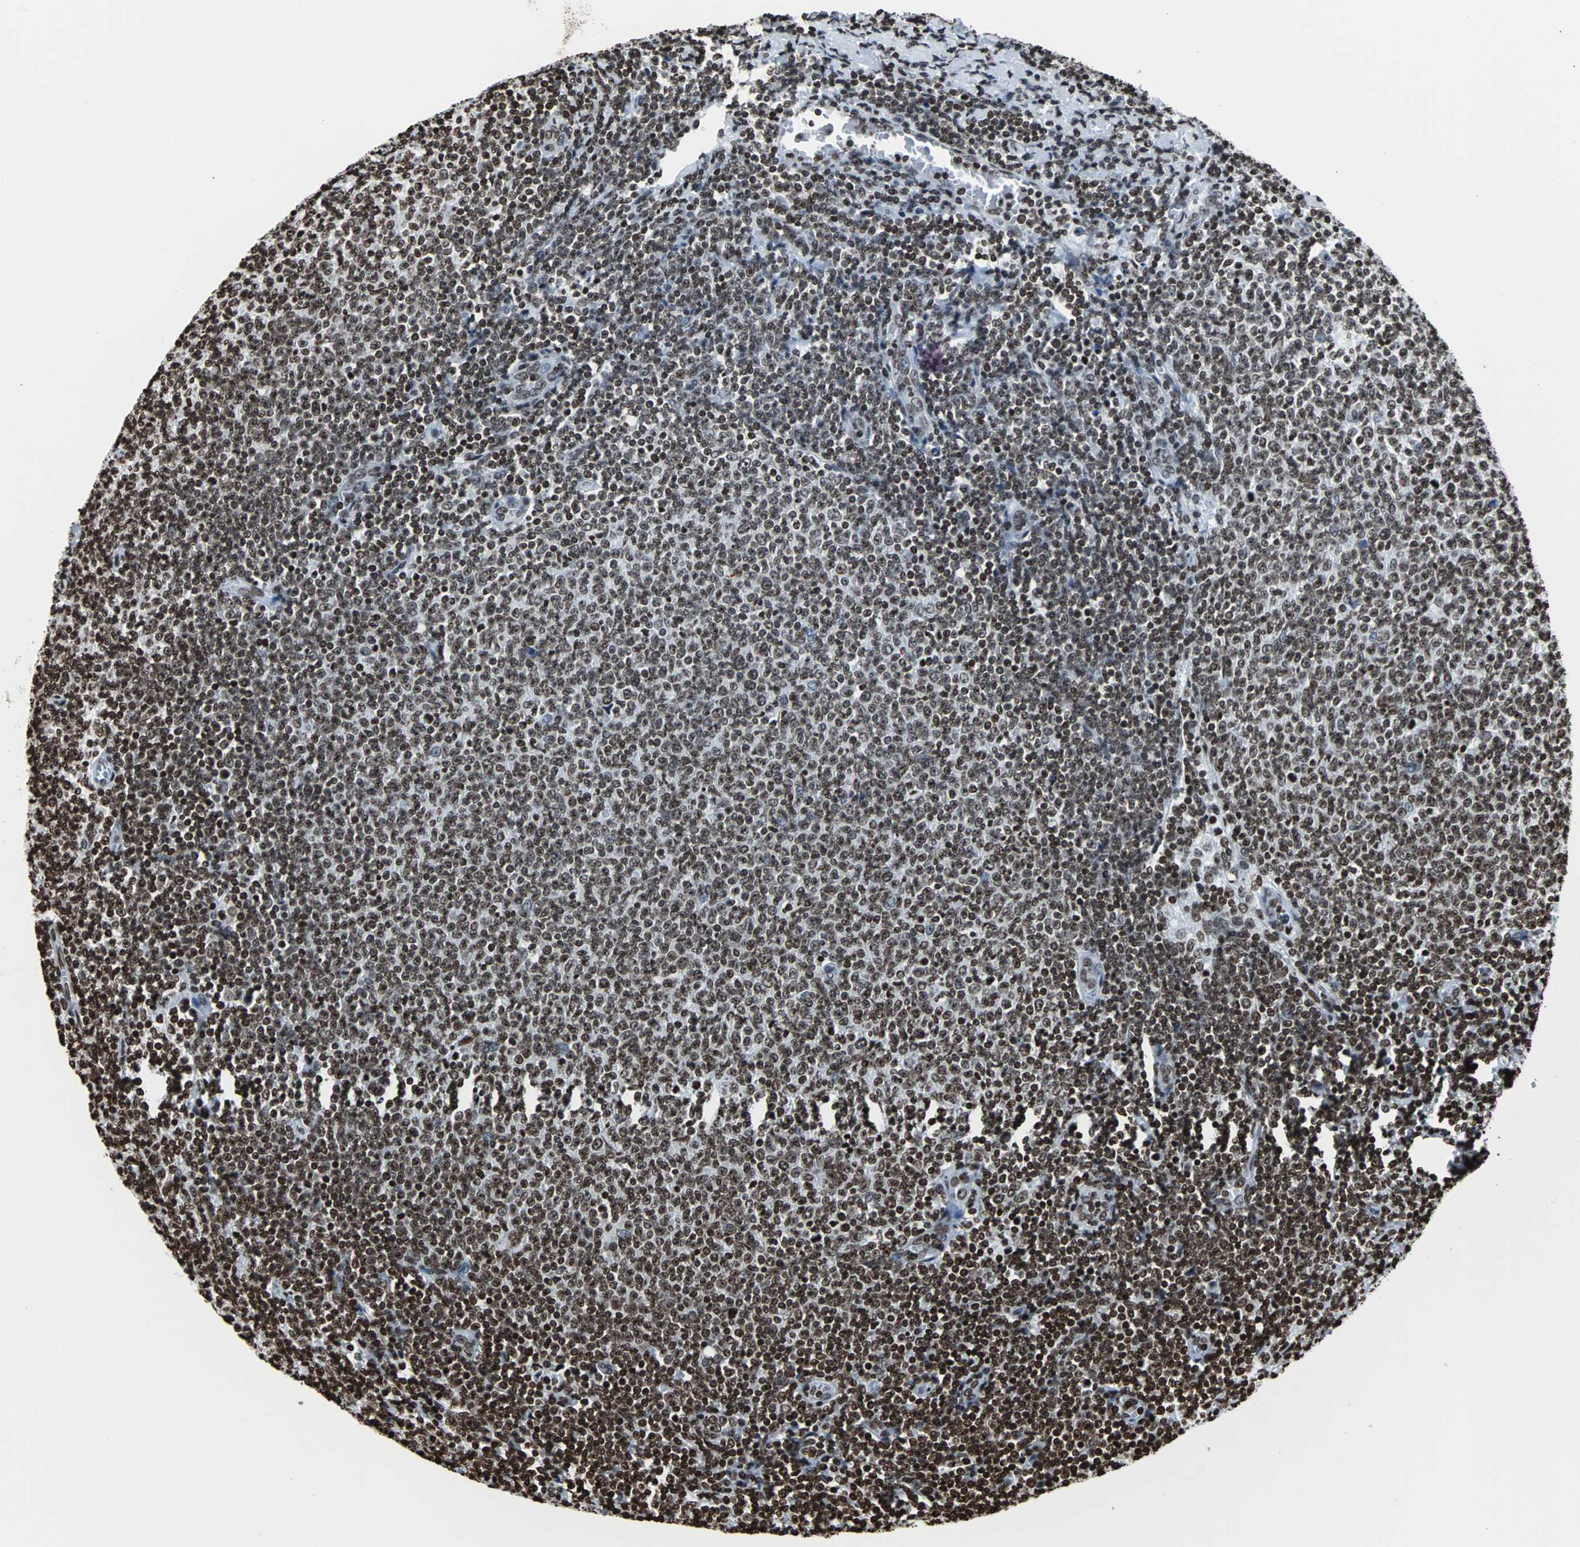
{"staining": {"intensity": "strong", "quantity": ">75%", "location": "nuclear"}, "tissue": "lymphoma", "cell_type": "Tumor cells", "image_type": "cancer", "snomed": [{"axis": "morphology", "description": "Malignant lymphoma, non-Hodgkin's type, Low grade"}, {"axis": "topography", "description": "Lymph node"}], "caption": "Low-grade malignant lymphoma, non-Hodgkin's type was stained to show a protein in brown. There is high levels of strong nuclear staining in about >75% of tumor cells.", "gene": "H2BC18", "patient": {"sex": "male", "age": 66}}